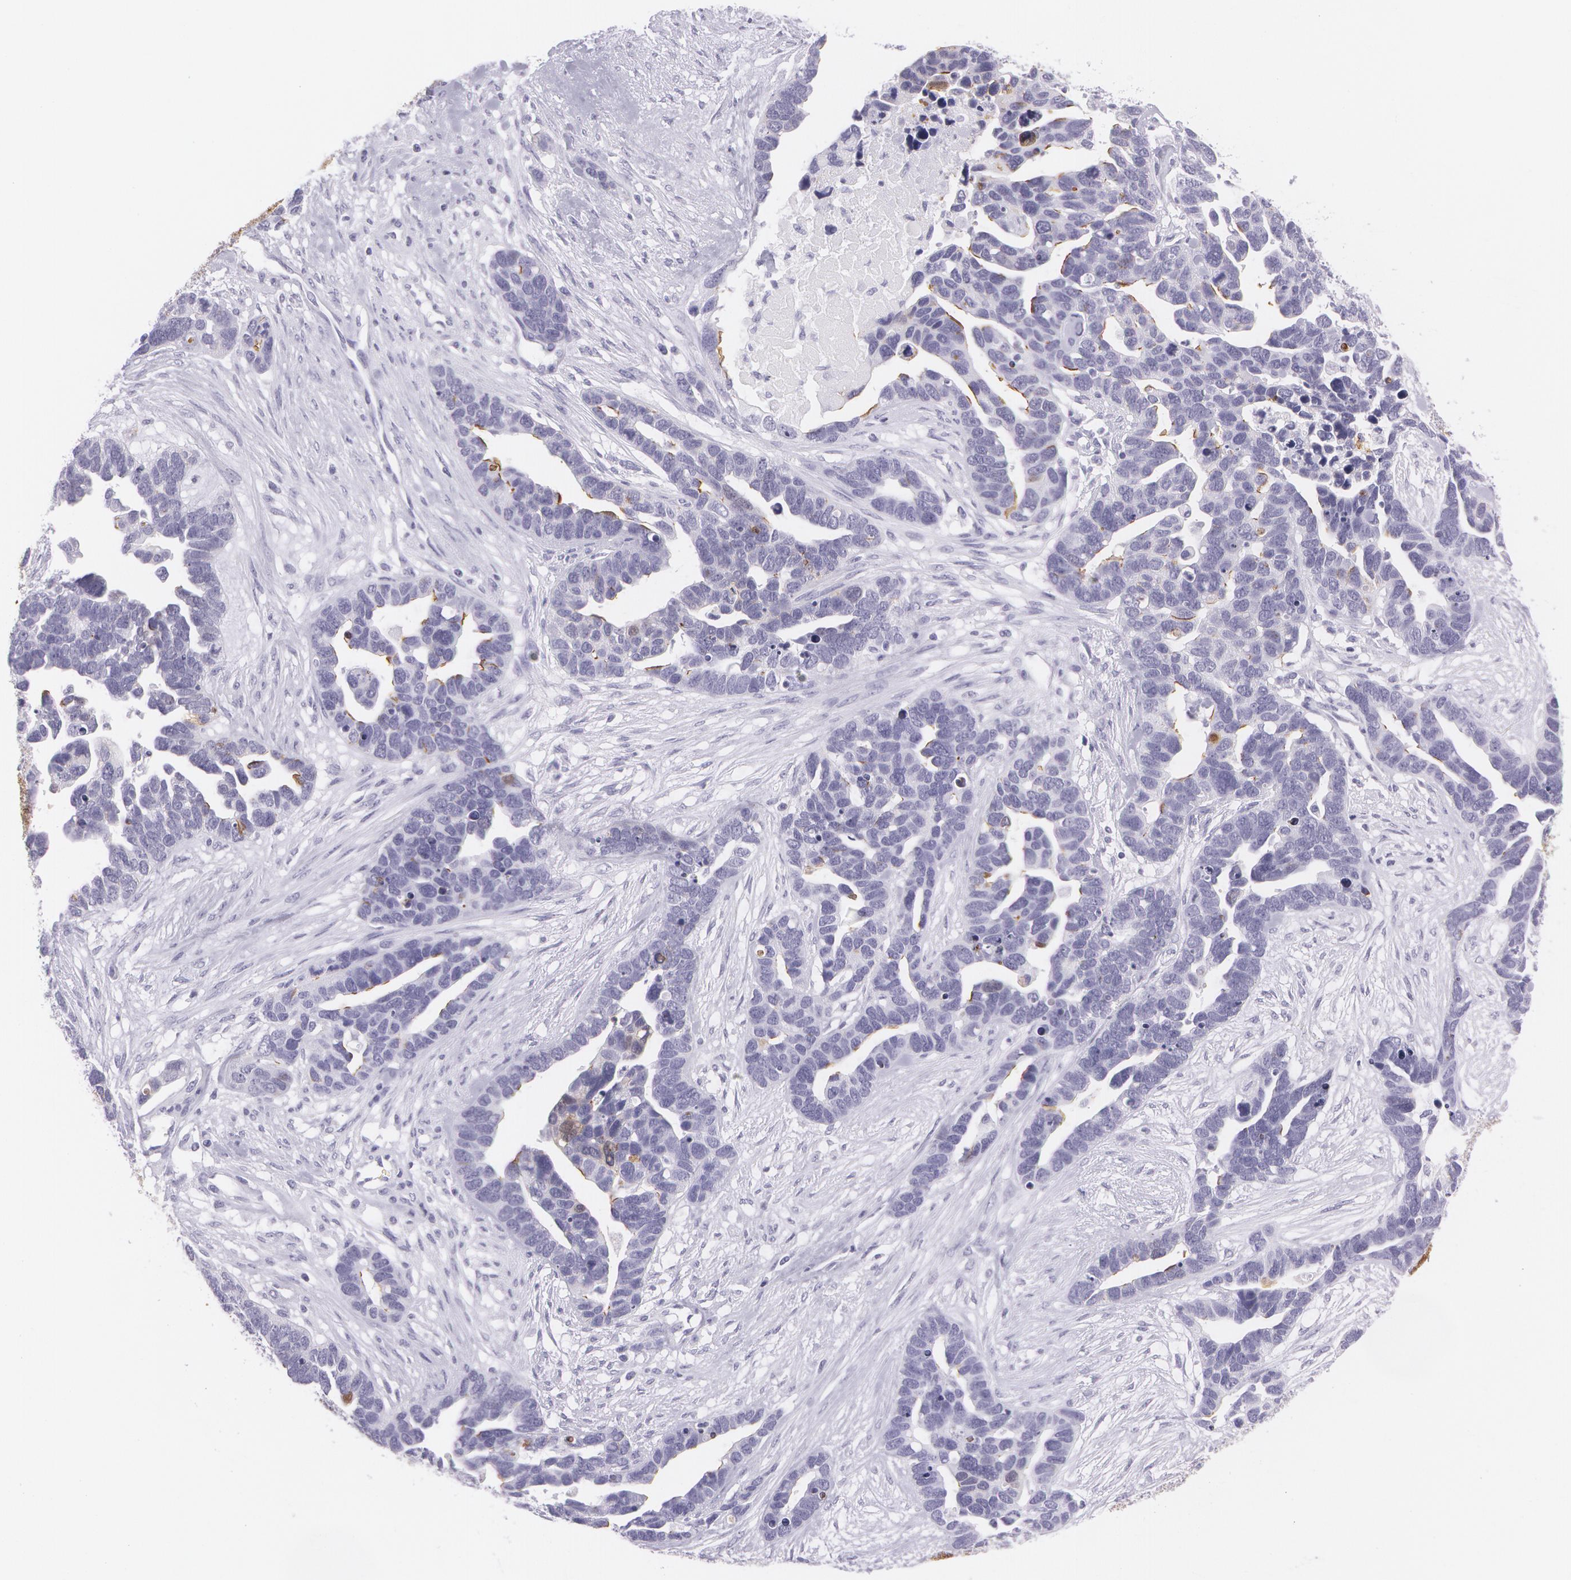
{"staining": {"intensity": "negative", "quantity": "none", "location": "none"}, "tissue": "ovarian cancer", "cell_type": "Tumor cells", "image_type": "cancer", "snomed": [{"axis": "morphology", "description": "Cystadenocarcinoma, serous, NOS"}, {"axis": "topography", "description": "Ovary"}], "caption": "Tumor cells show no significant staining in ovarian cancer (serous cystadenocarcinoma).", "gene": "SNCG", "patient": {"sex": "female", "age": 54}}